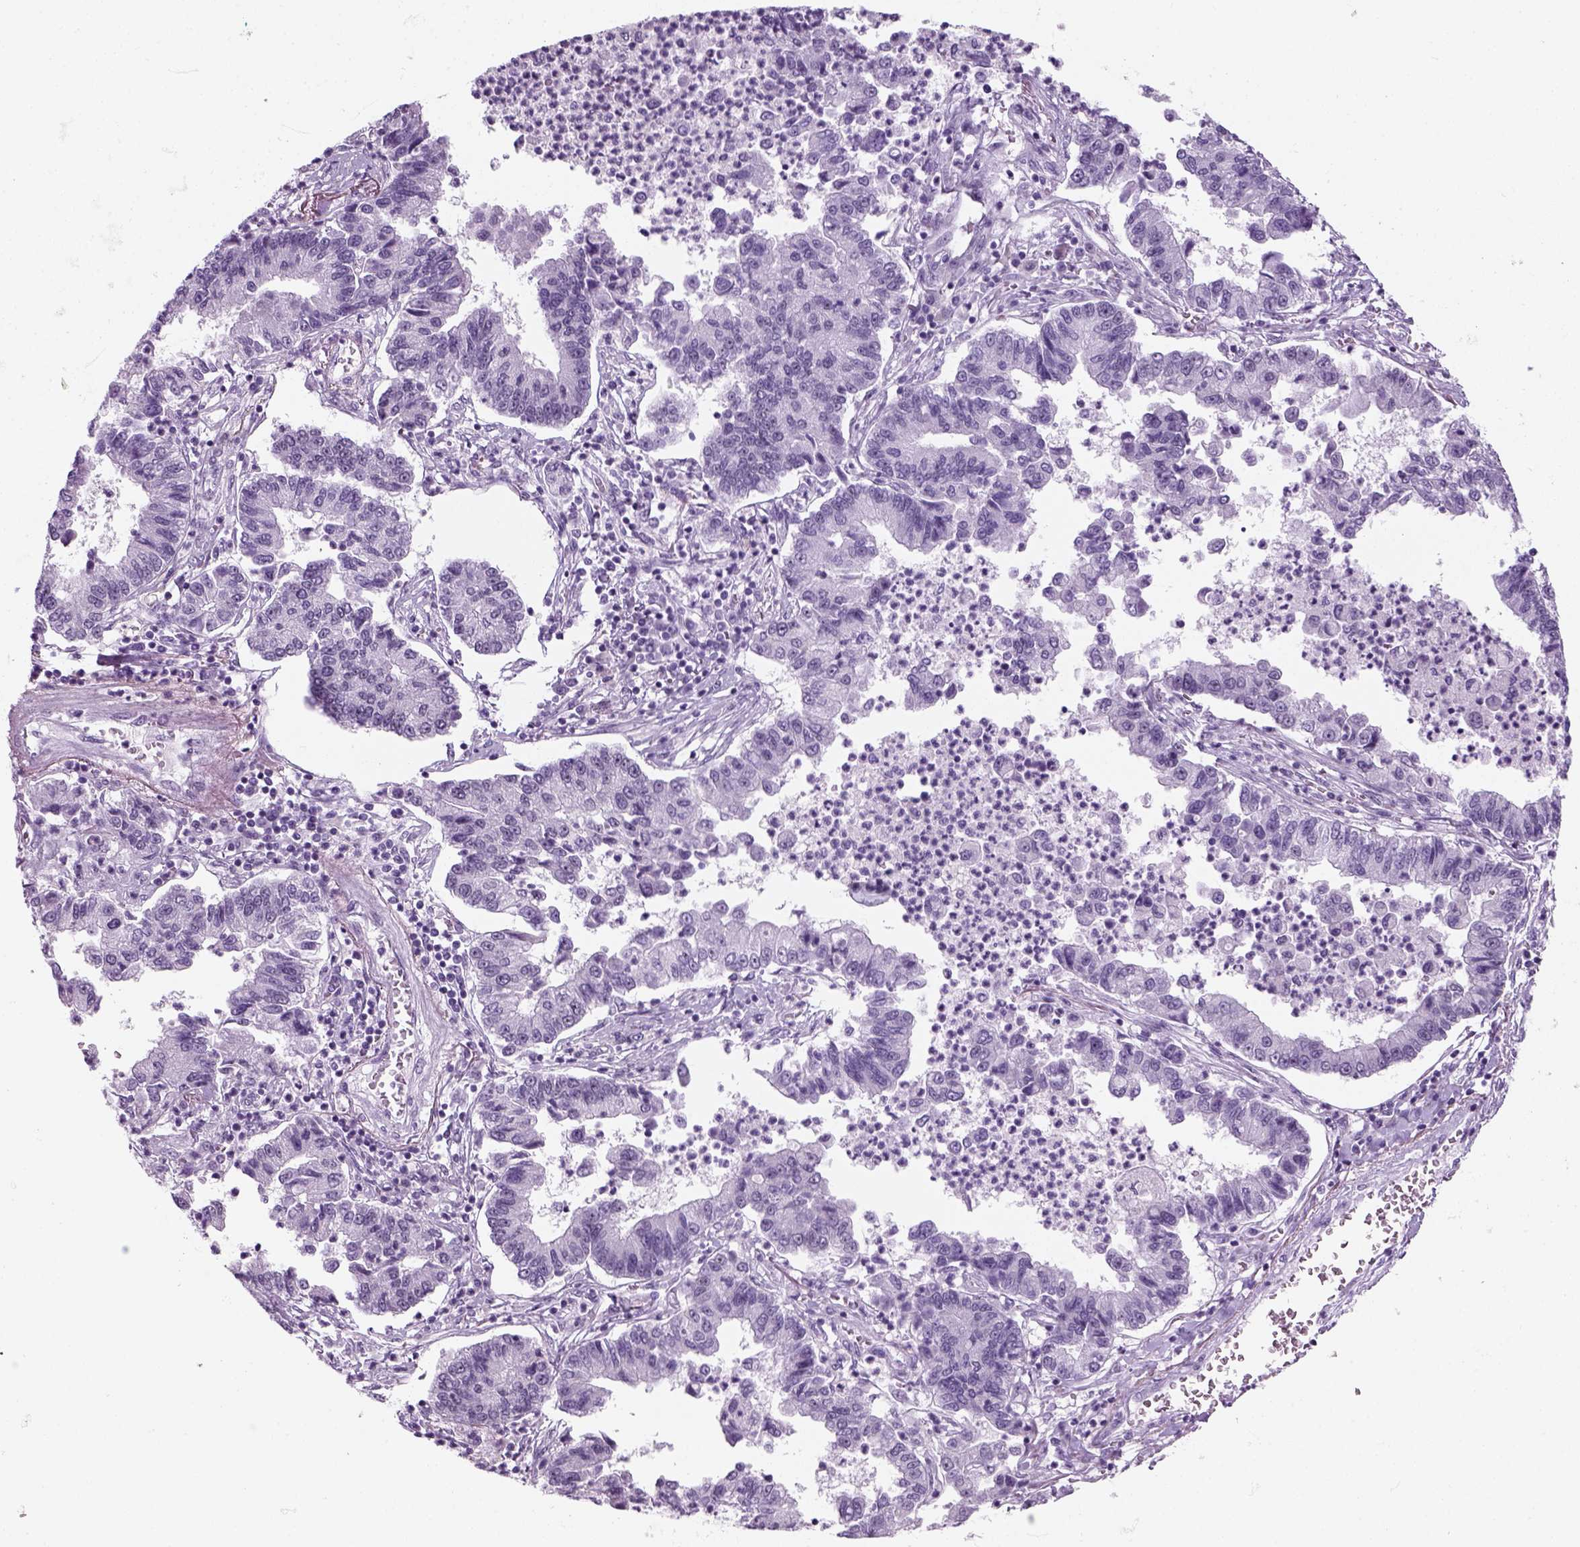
{"staining": {"intensity": "negative", "quantity": "none", "location": "none"}, "tissue": "lung cancer", "cell_type": "Tumor cells", "image_type": "cancer", "snomed": [{"axis": "morphology", "description": "Adenocarcinoma, NOS"}, {"axis": "topography", "description": "Lung"}], "caption": "High magnification brightfield microscopy of adenocarcinoma (lung) stained with DAB (3,3'-diaminobenzidine) (brown) and counterstained with hematoxylin (blue): tumor cells show no significant positivity.", "gene": "ZNF865", "patient": {"sex": "female", "age": 57}}